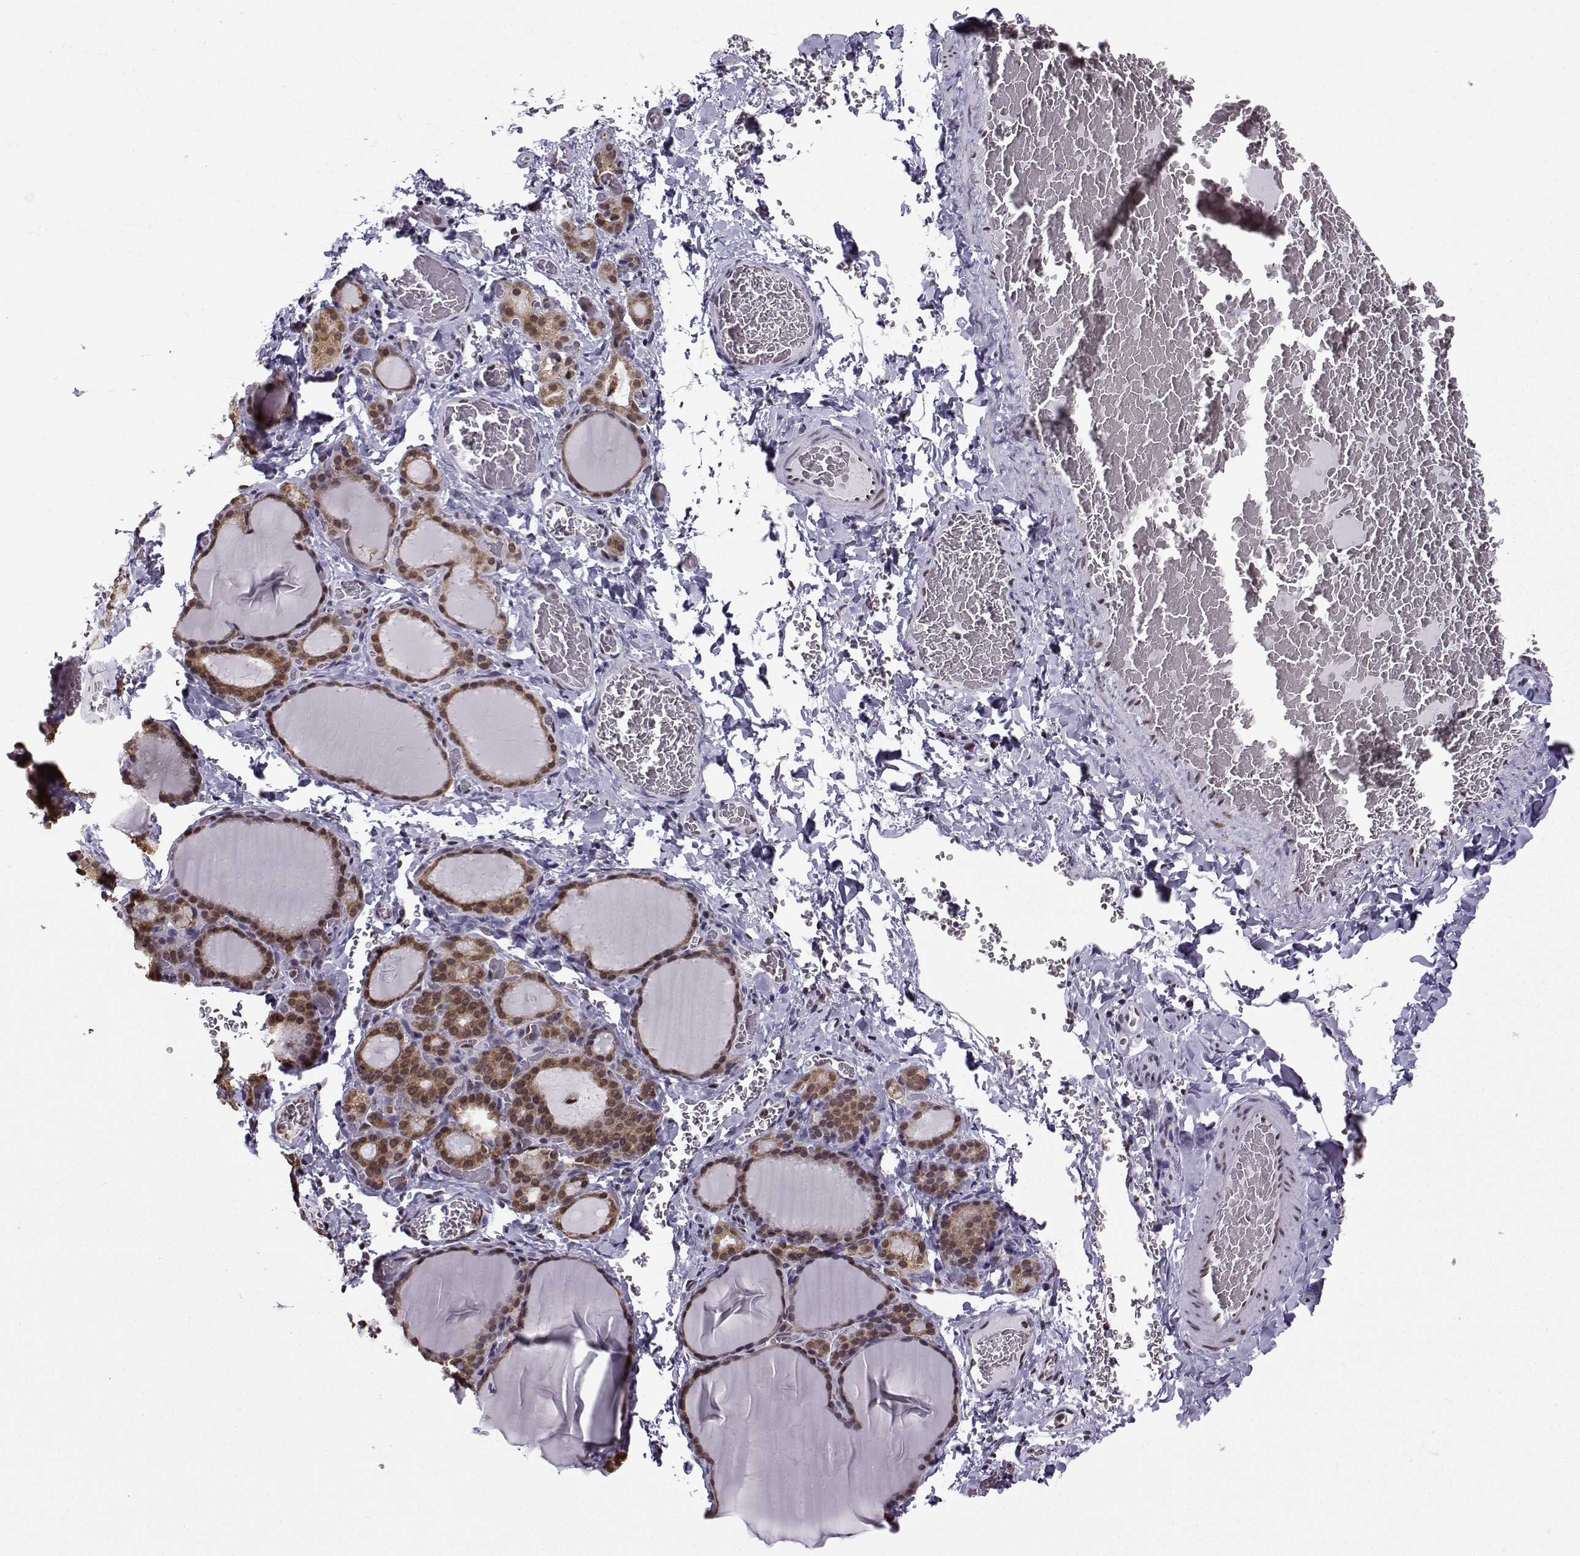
{"staining": {"intensity": "weak", "quantity": ">75%", "location": "nuclear"}, "tissue": "thyroid gland", "cell_type": "Glandular cells", "image_type": "normal", "snomed": [{"axis": "morphology", "description": "Normal tissue, NOS"}, {"axis": "morphology", "description": "Hyperplasia, NOS"}, {"axis": "topography", "description": "Thyroid gland"}], "caption": "This is an image of immunohistochemistry staining of benign thyroid gland, which shows weak positivity in the nuclear of glandular cells.", "gene": "EZH1", "patient": {"sex": "female", "age": 27}}